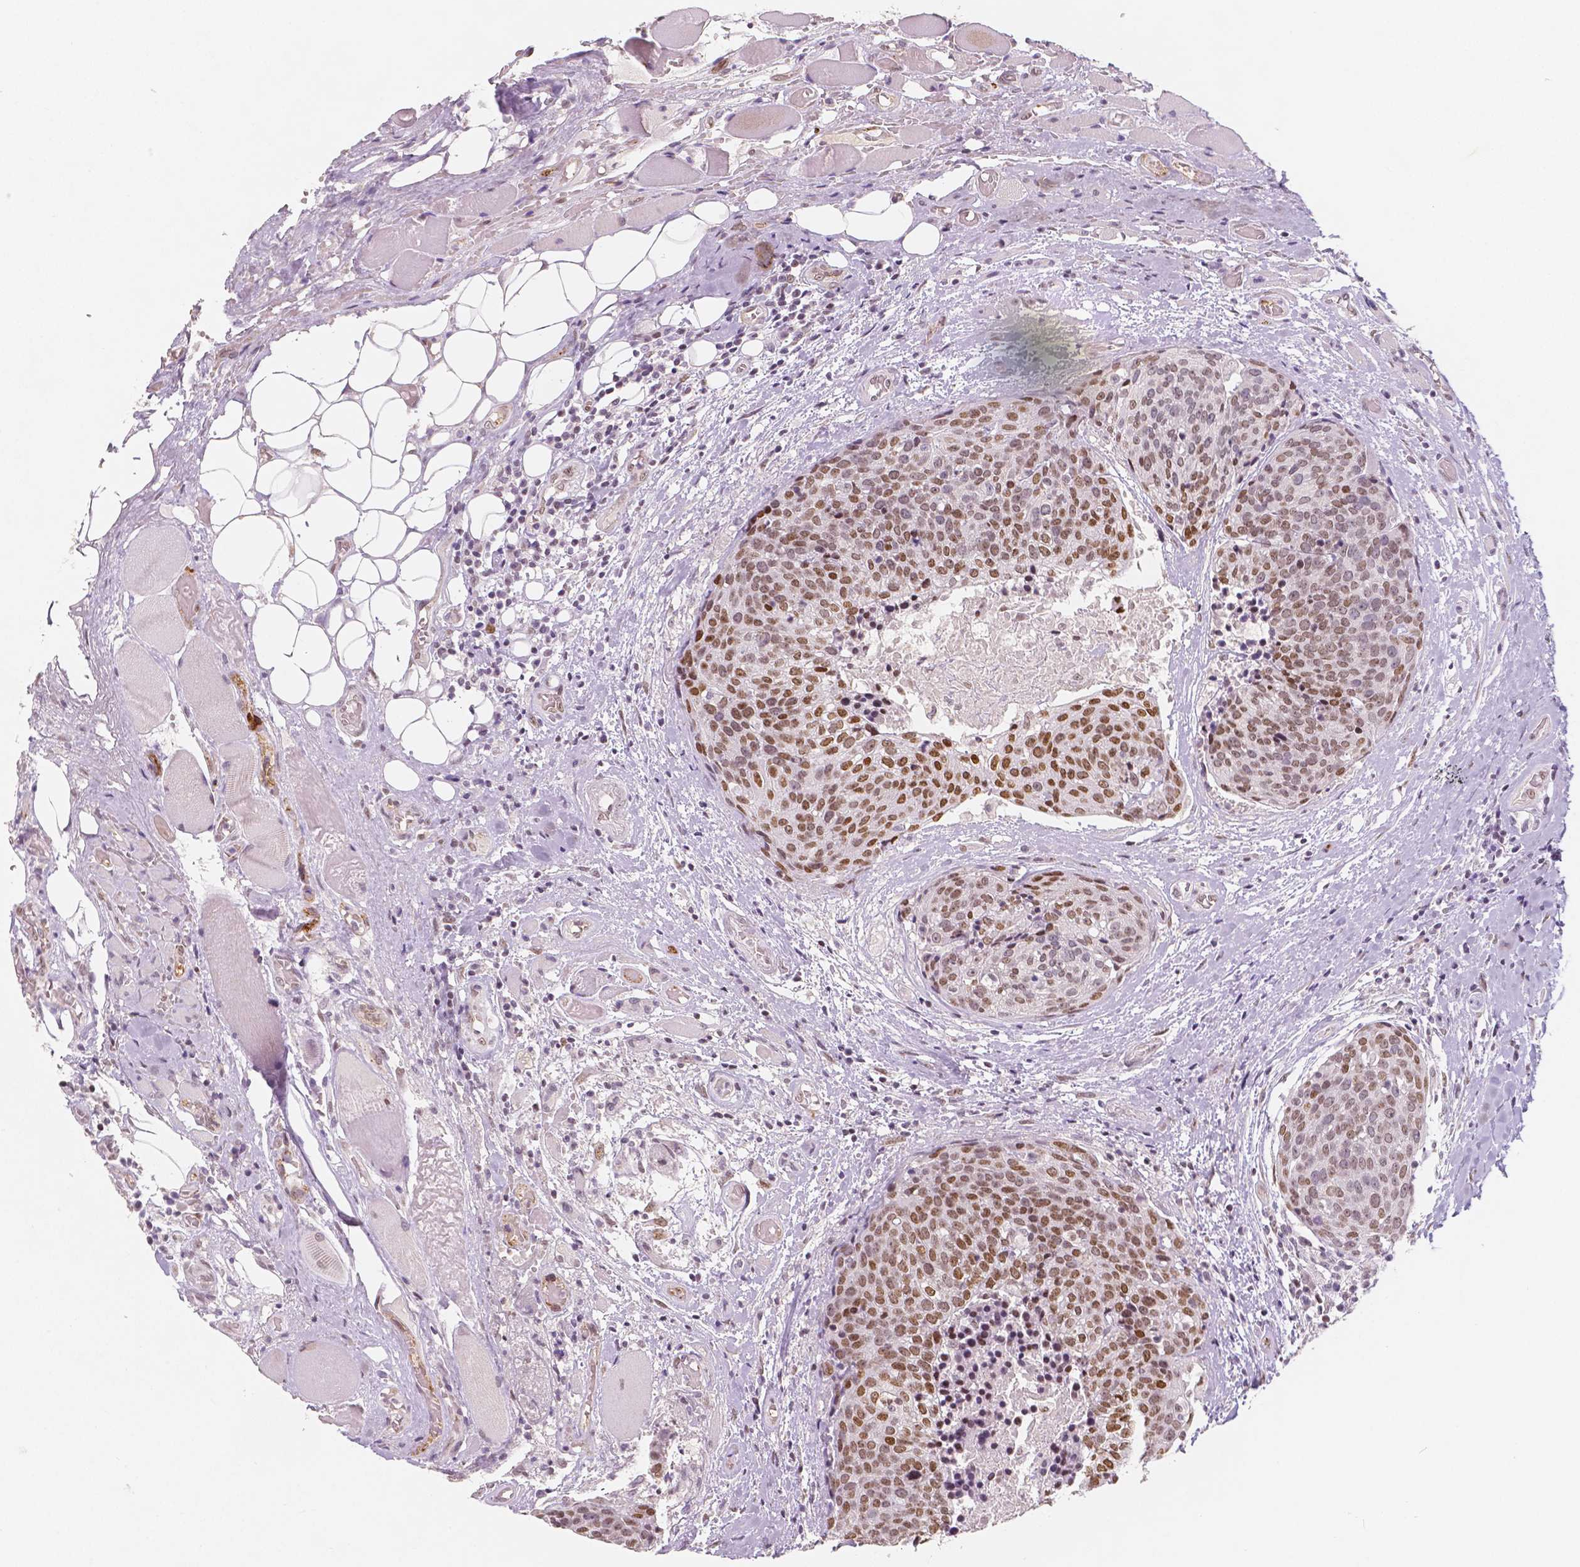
{"staining": {"intensity": "moderate", "quantity": ">75%", "location": "nuclear"}, "tissue": "head and neck cancer", "cell_type": "Tumor cells", "image_type": "cancer", "snomed": [{"axis": "morphology", "description": "Squamous cell carcinoma, NOS"}, {"axis": "topography", "description": "Oral tissue"}, {"axis": "topography", "description": "Head-Neck"}], "caption": "High-power microscopy captured an immunohistochemistry (IHC) micrograph of head and neck squamous cell carcinoma, revealing moderate nuclear positivity in about >75% of tumor cells.", "gene": "KDM5B", "patient": {"sex": "male", "age": 64}}